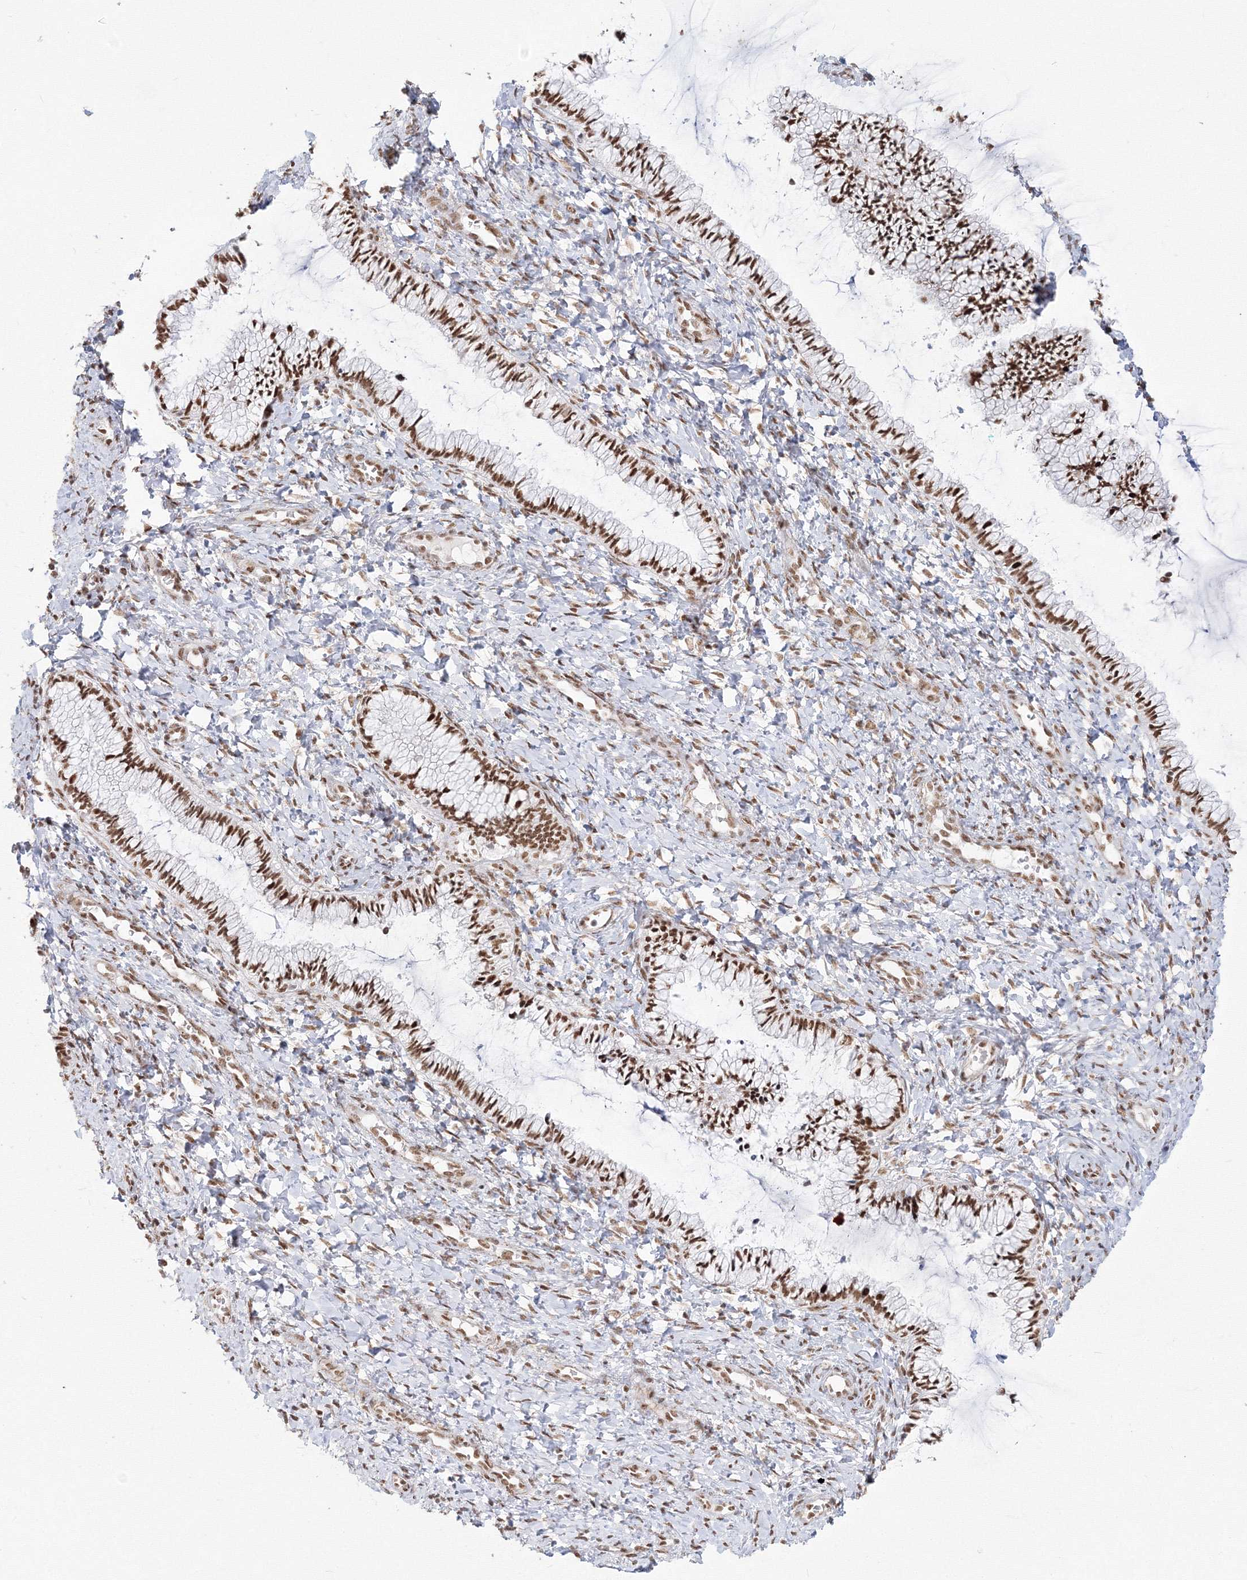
{"staining": {"intensity": "moderate", "quantity": ">75%", "location": "nuclear"}, "tissue": "cervix", "cell_type": "Glandular cells", "image_type": "normal", "snomed": [{"axis": "morphology", "description": "Normal tissue, NOS"}, {"axis": "morphology", "description": "Adenocarcinoma, NOS"}, {"axis": "topography", "description": "Cervix"}], "caption": "Protein expression analysis of normal cervix exhibits moderate nuclear expression in approximately >75% of glandular cells.", "gene": "ZNF638", "patient": {"sex": "female", "age": 29}}